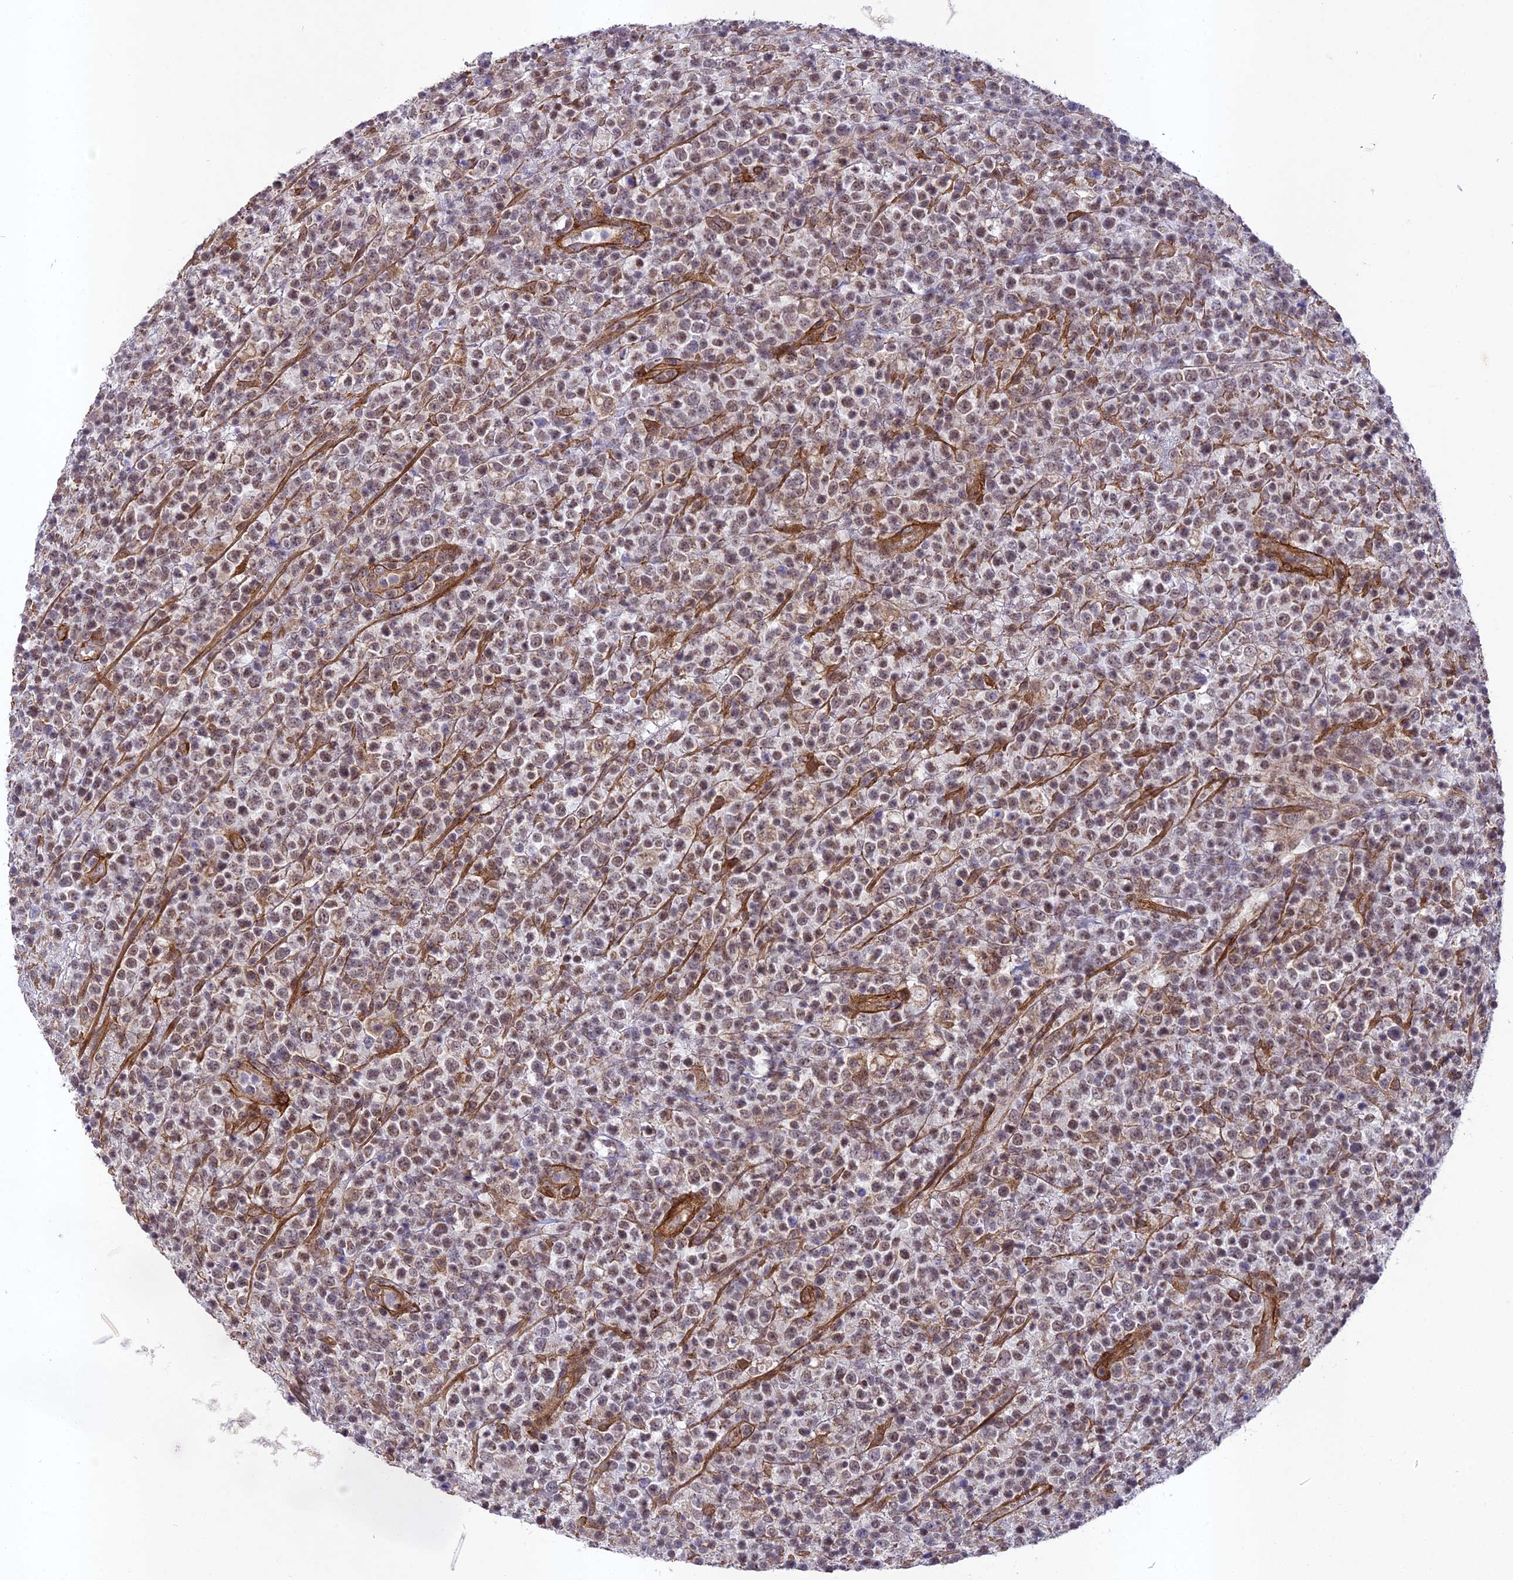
{"staining": {"intensity": "weak", "quantity": "25%-75%", "location": "nuclear"}, "tissue": "lymphoma", "cell_type": "Tumor cells", "image_type": "cancer", "snomed": [{"axis": "morphology", "description": "Malignant lymphoma, non-Hodgkin's type, High grade"}, {"axis": "topography", "description": "Colon"}], "caption": "Malignant lymphoma, non-Hodgkin's type (high-grade) stained for a protein (brown) demonstrates weak nuclear positive positivity in about 25%-75% of tumor cells.", "gene": "TNS1", "patient": {"sex": "female", "age": 53}}